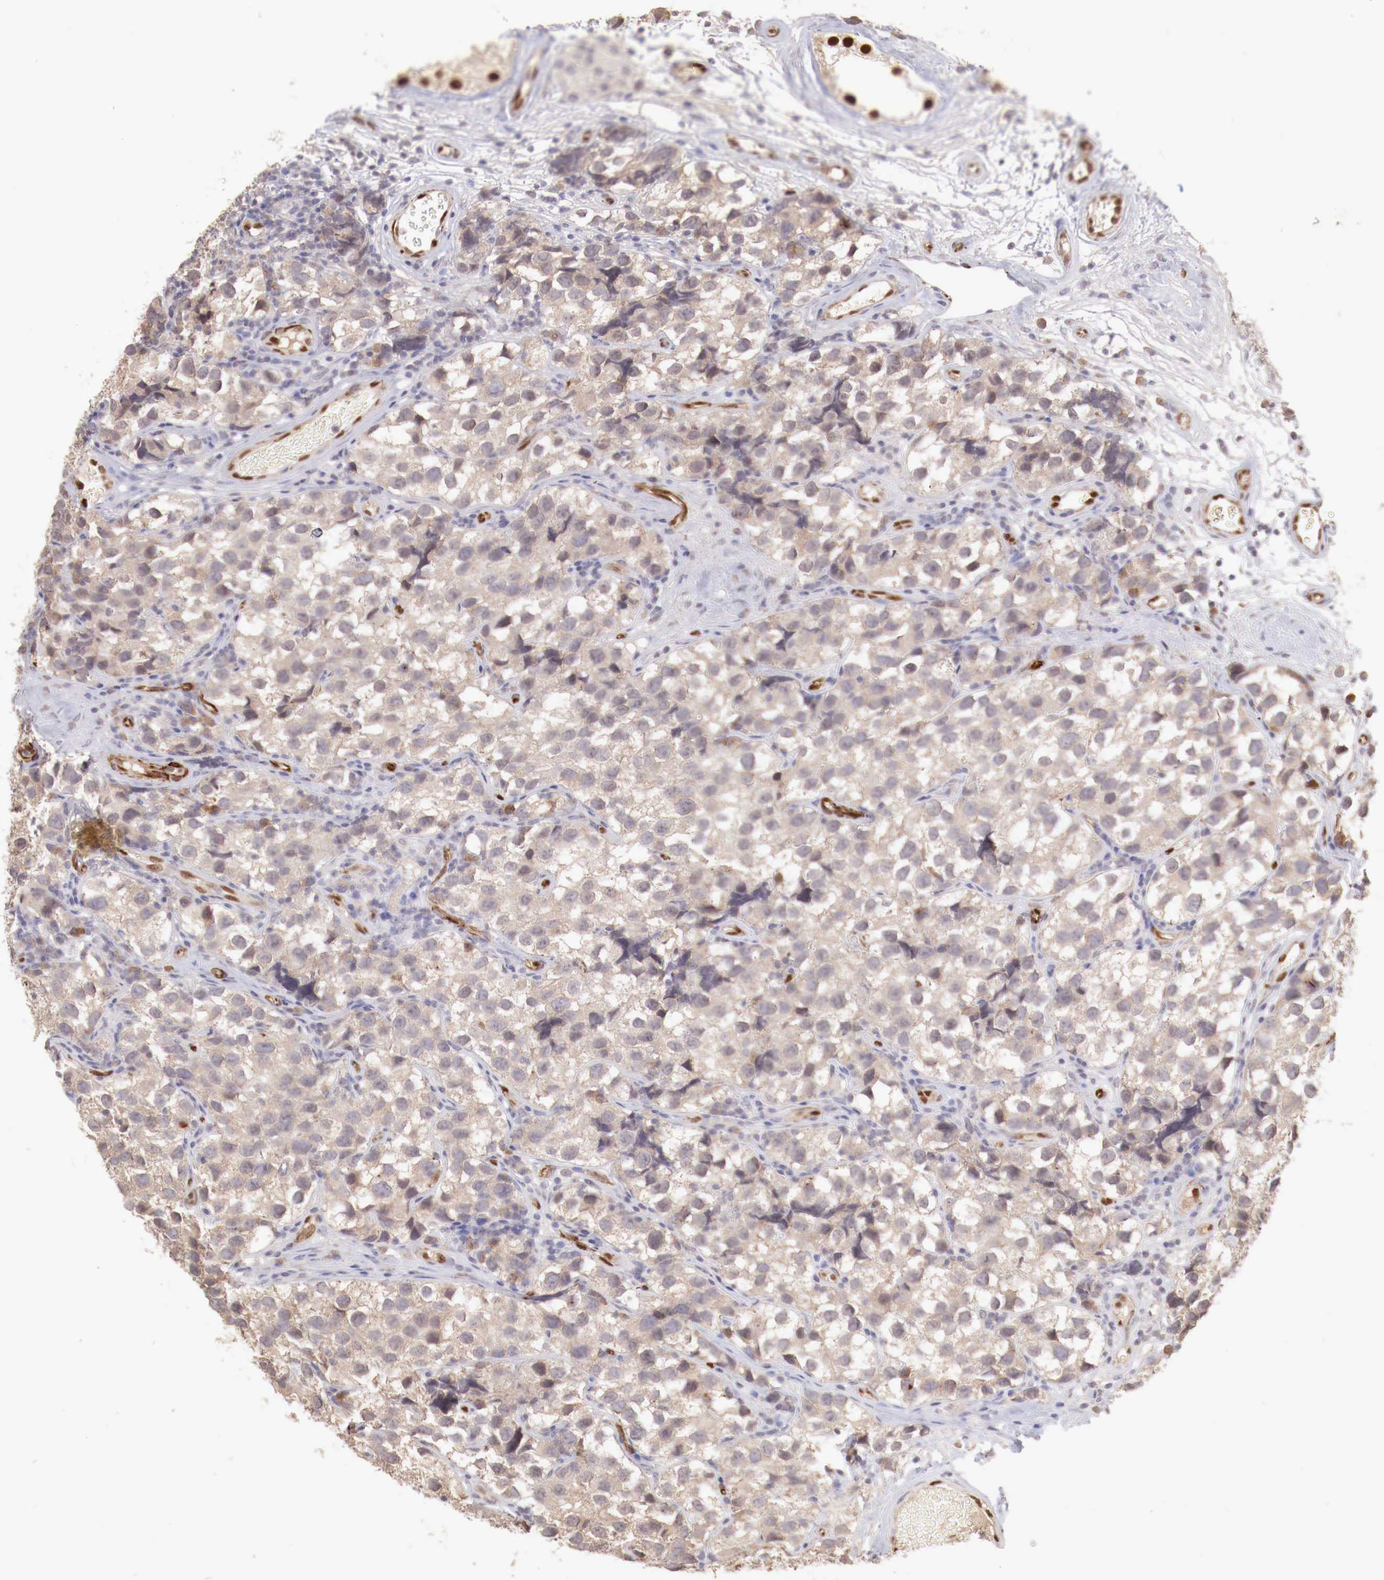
{"staining": {"intensity": "negative", "quantity": "none", "location": "none"}, "tissue": "testis cancer", "cell_type": "Tumor cells", "image_type": "cancer", "snomed": [{"axis": "morphology", "description": "Seminoma, NOS"}, {"axis": "topography", "description": "Testis"}], "caption": "This is a histopathology image of IHC staining of testis cancer, which shows no staining in tumor cells.", "gene": "WT1", "patient": {"sex": "male", "age": 39}}